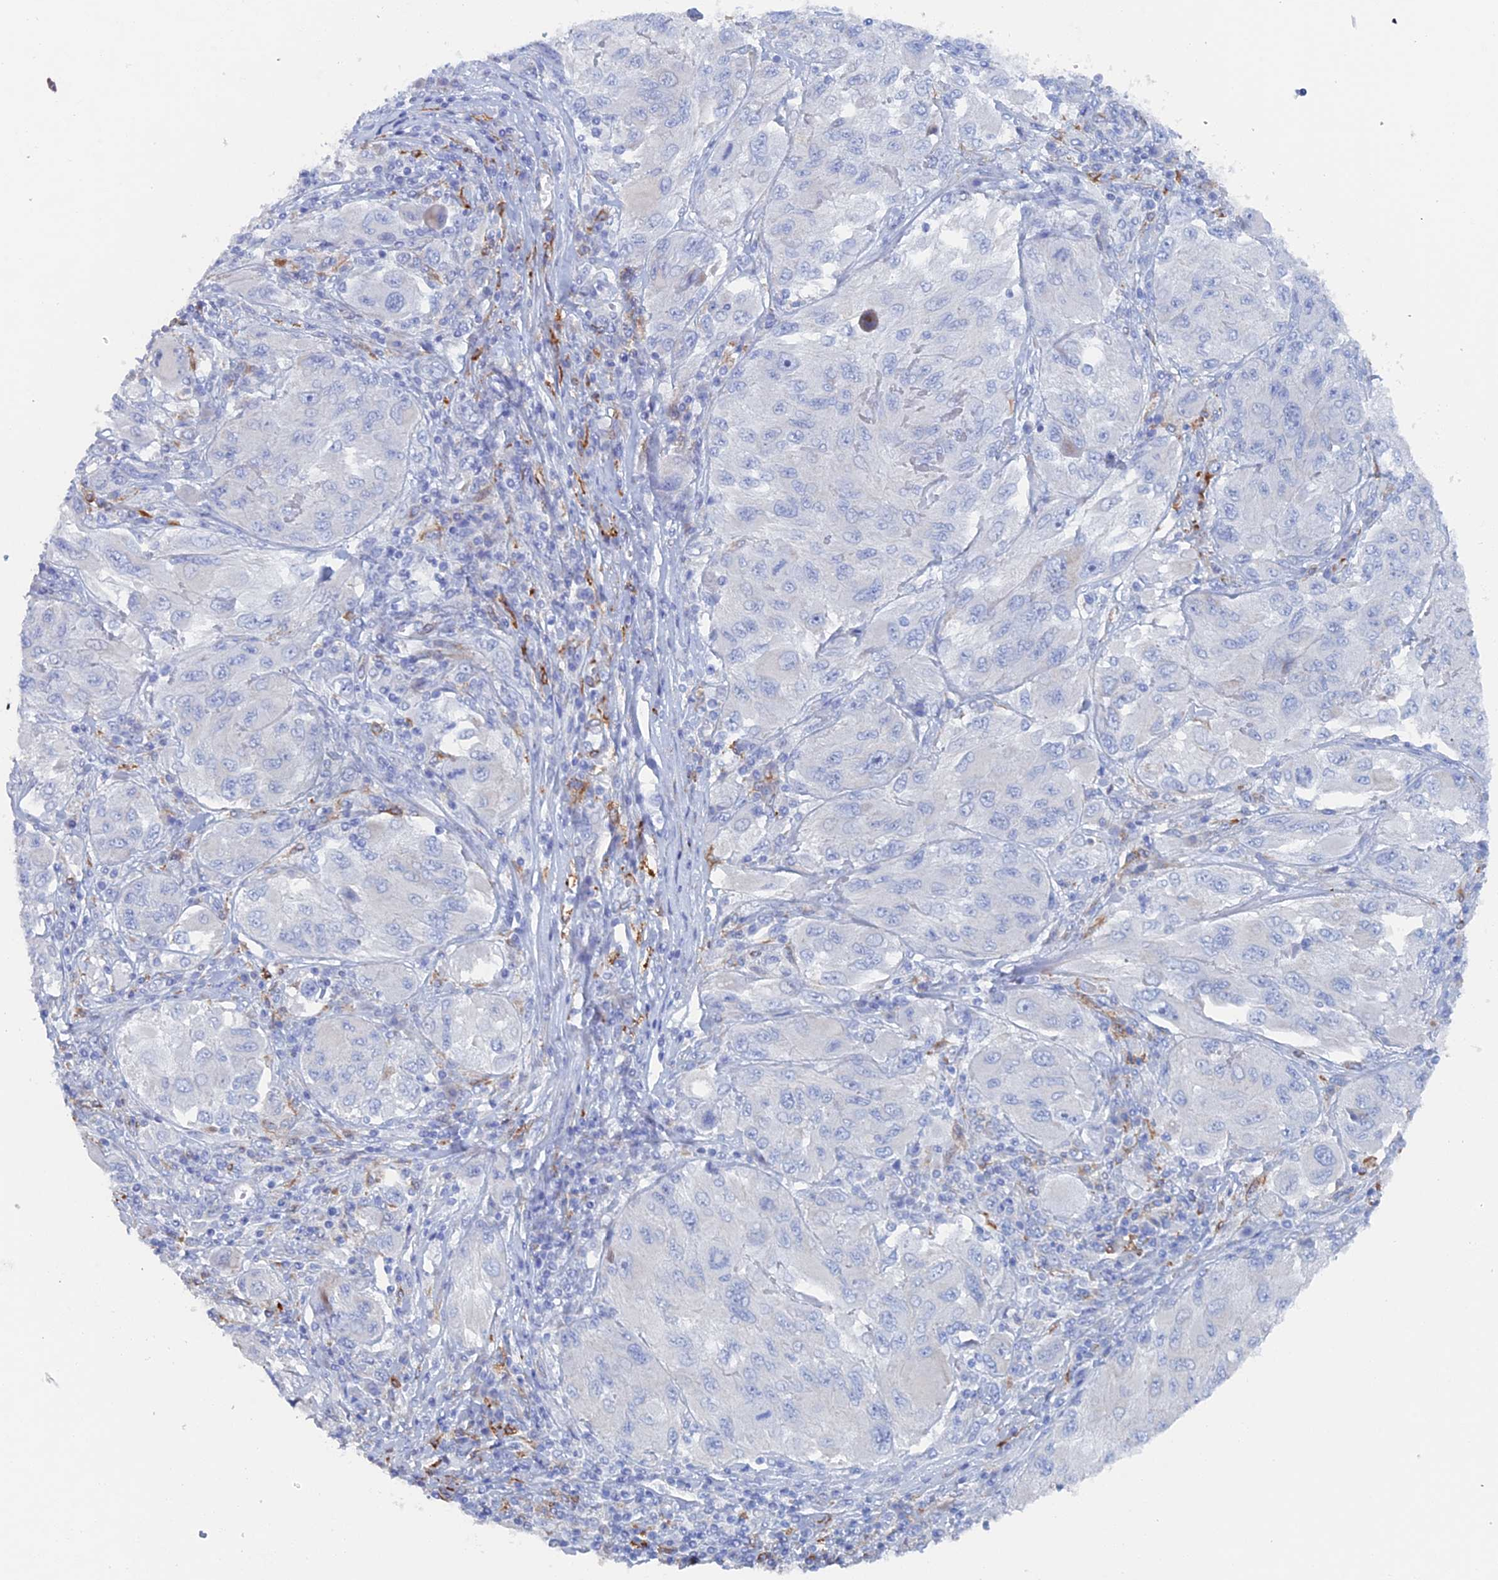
{"staining": {"intensity": "negative", "quantity": "none", "location": "none"}, "tissue": "melanoma", "cell_type": "Tumor cells", "image_type": "cancer", "snomed": [{"axis": "morphology", "description": "Malignant melanoma, NOS"}, {"axis": "topography", "description": "Skin"}], "caption": "Malignant melanoma was stained to show a protein in brown. There is no significant expression in tumor cells. (DAB immunohistochemistry (IHC) visualized using brightfield microscopy, high magnification).", "gene": "COG7", "patient": {"sex": "female", "age": 91}}